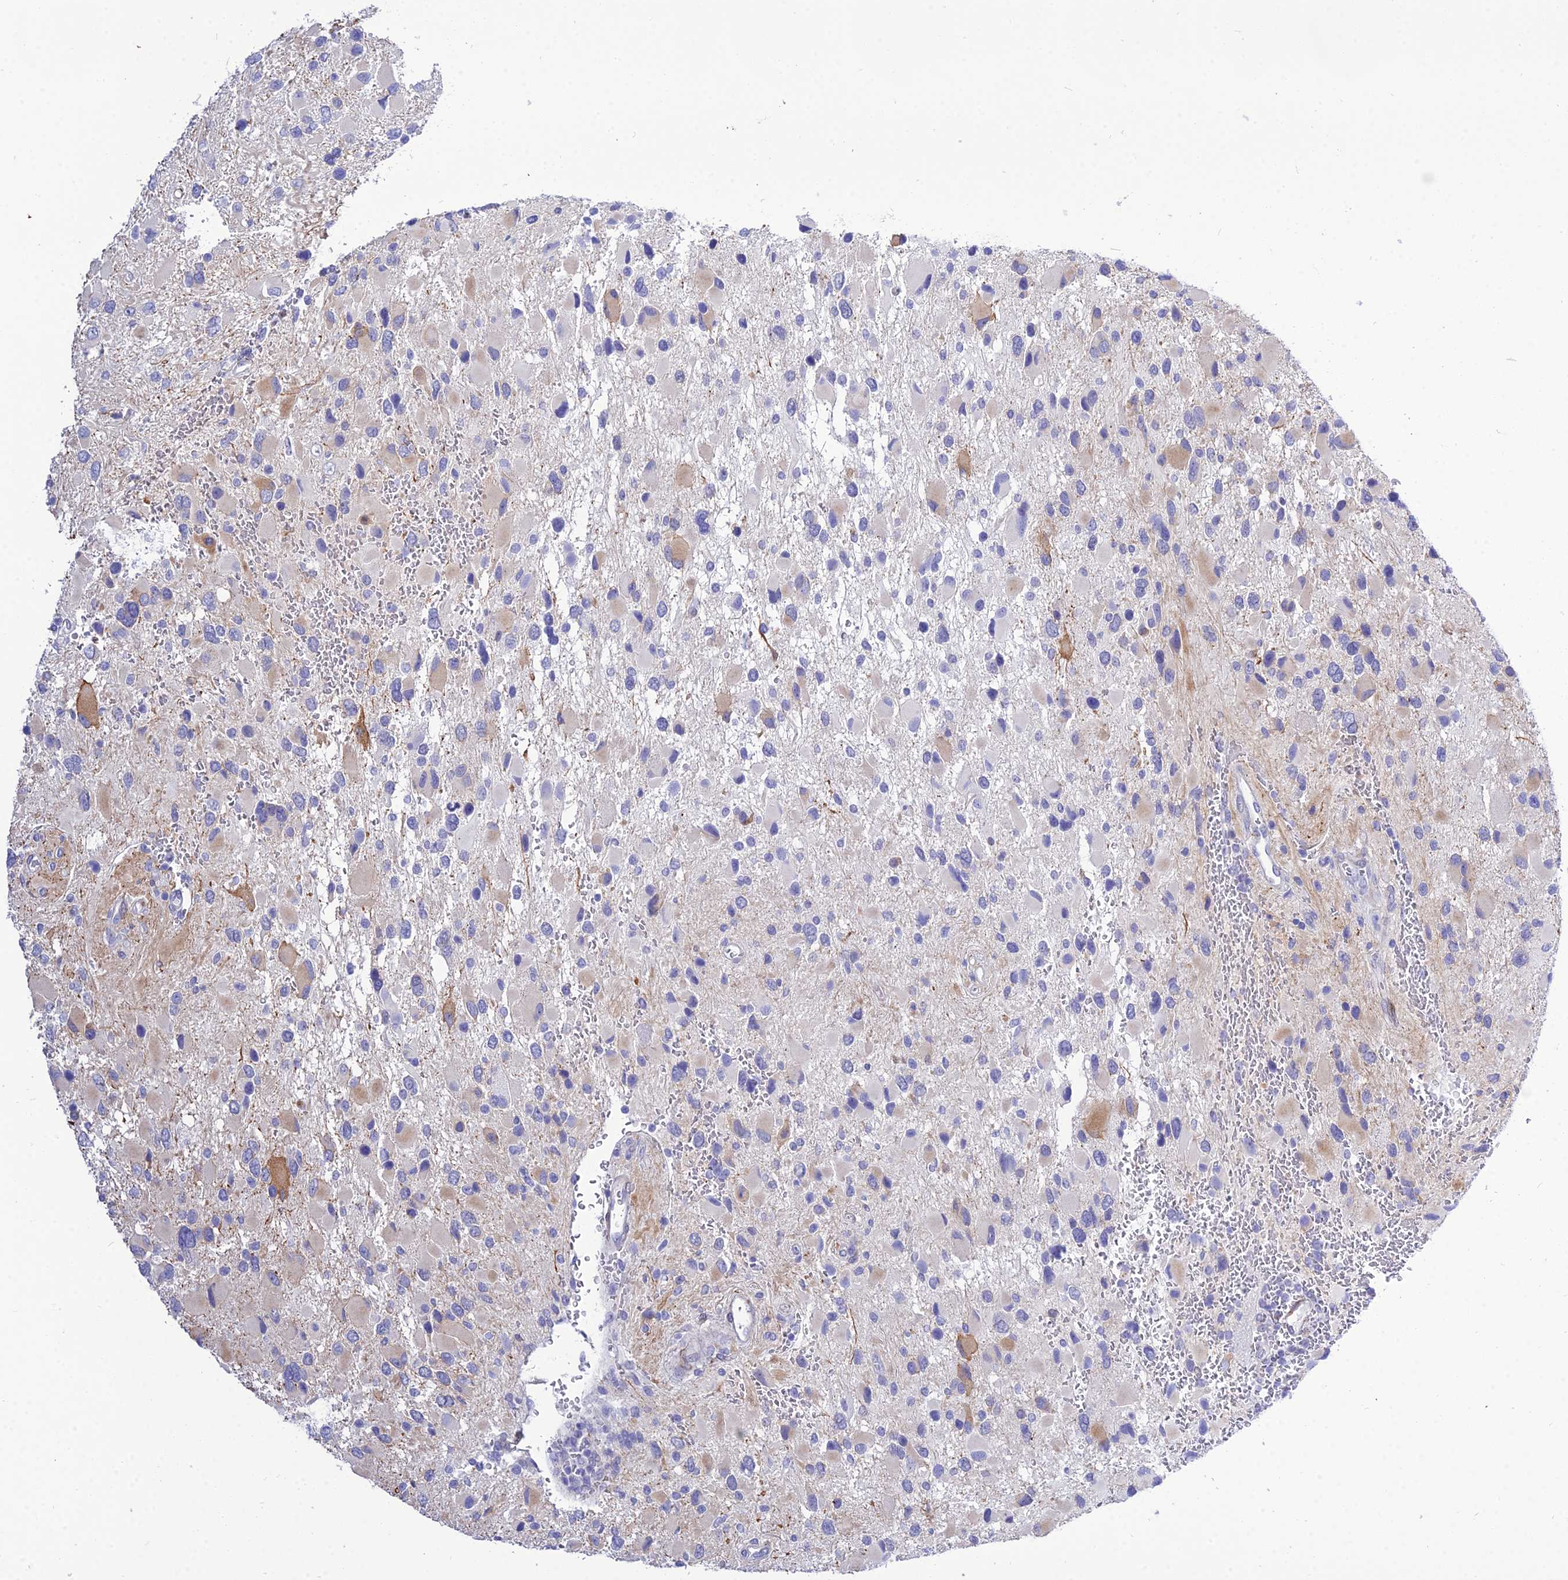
{"staining": {"intensity": "negative", "quantity": "none", "location": "none"}, "tissue": "glioma", "cell_type": "Tumor cells", "image_type": "cancer", "snomed": [{"axis": "morphology", "description": "Glioma, malignant, High grade"}, {"axis": "topography", "description": "Brain"}], "caption": "A histopathology image of malignant glioma (high-grade) stained for a protein displays no brown staining in tumor cells.", "gene": "DEFB107A", "patient": {"sex": "male", "age": 53}}